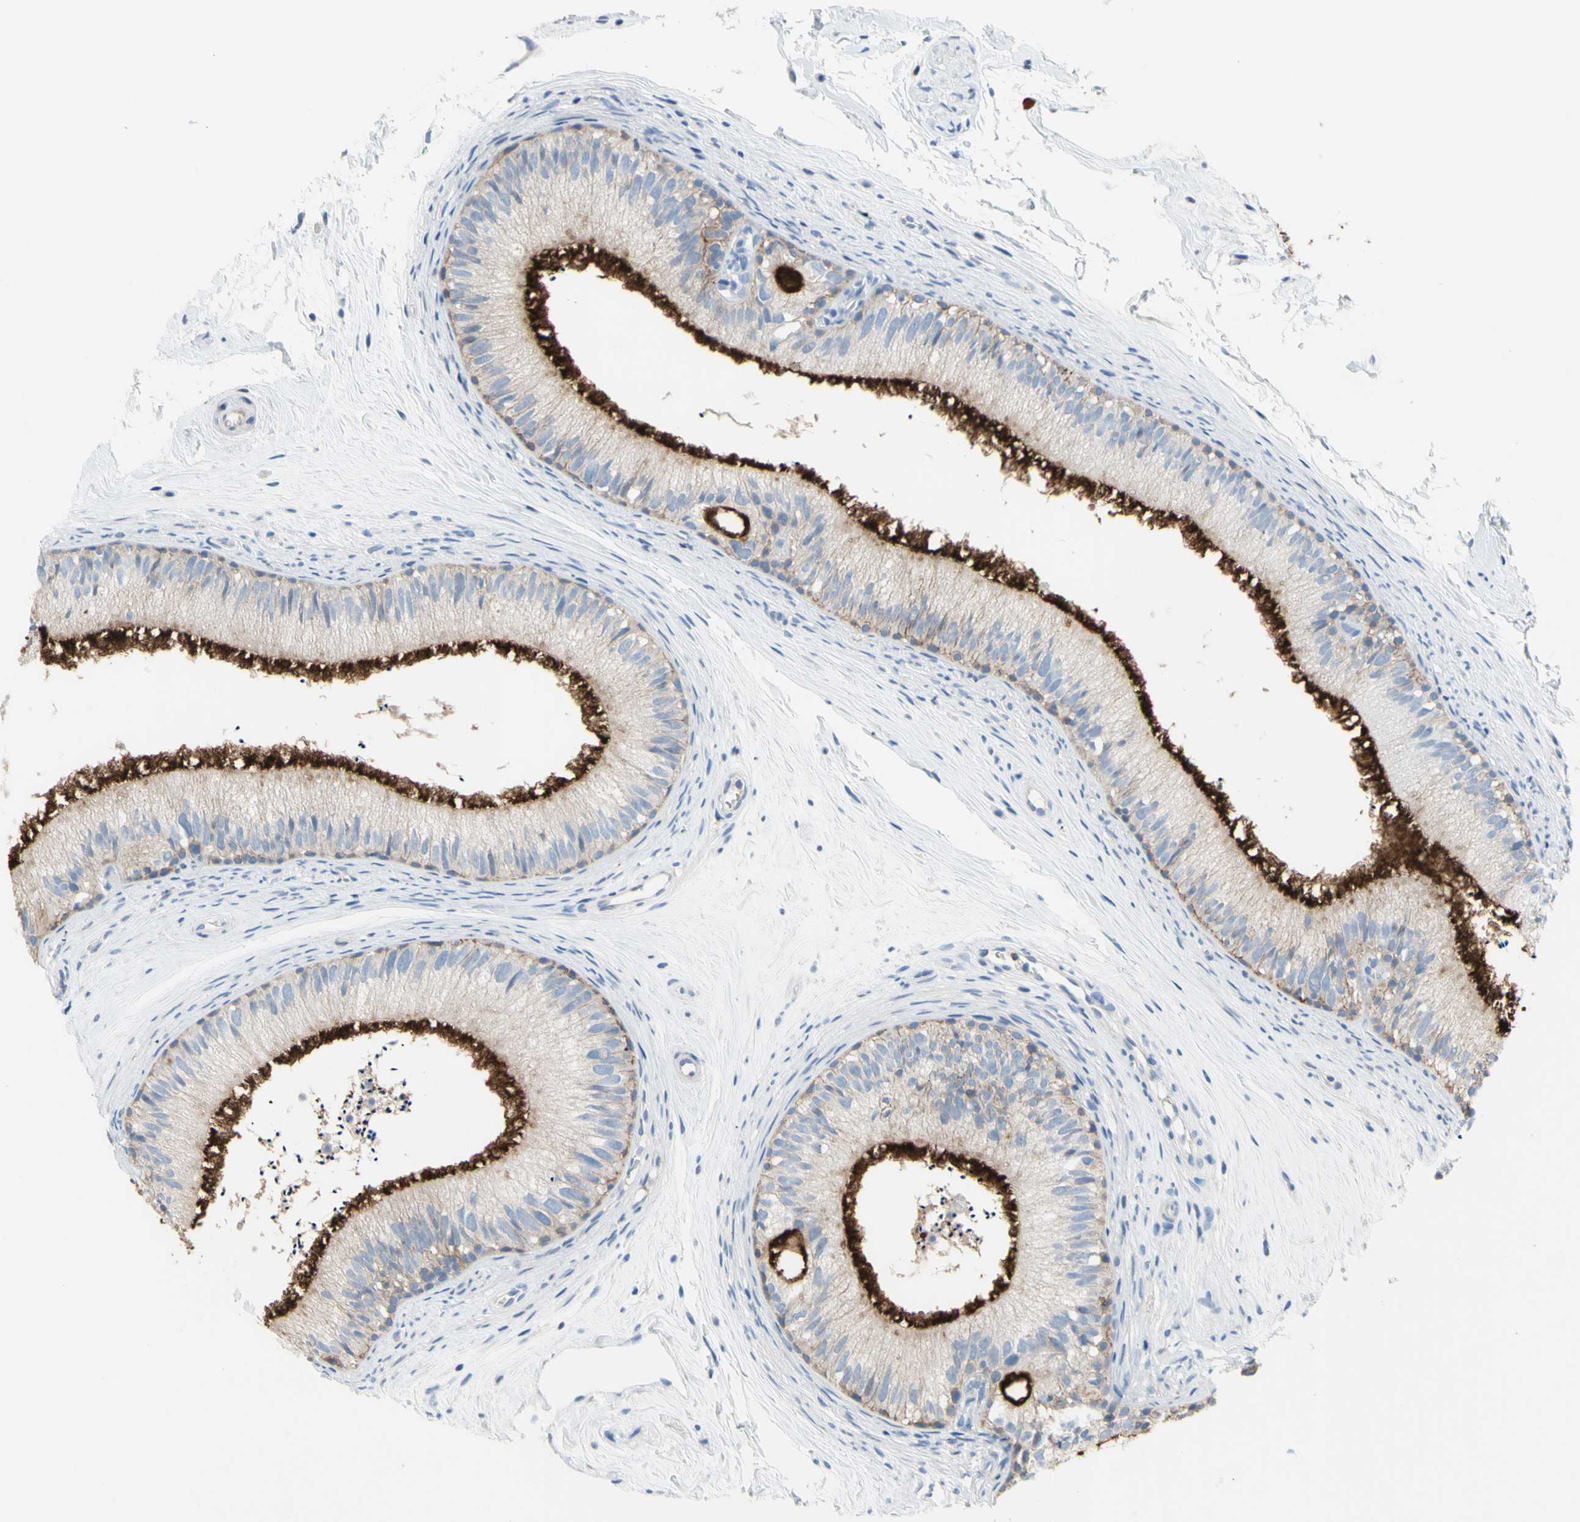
{"staining": {"intensity": "moderate", "quantity": ">75%", "location": "cytoplasmic/membranous"}, "tissue": "epididymis", "cell_type": "Glandular cells", "image_type": "normal", "snomed": [{"axis": "morphology", "description": "Normal tissue, NOS"}, {"axis": "topography", "description": "Epididymis"}], "caption": "Human epididymis stained for a protein (brown) demonstrates moderate cytoplasmic/membranous positive staining in approximately >75% of glandular cells.", "gene": "MUC1", "patient": {"sex": "male", "age": 56}}